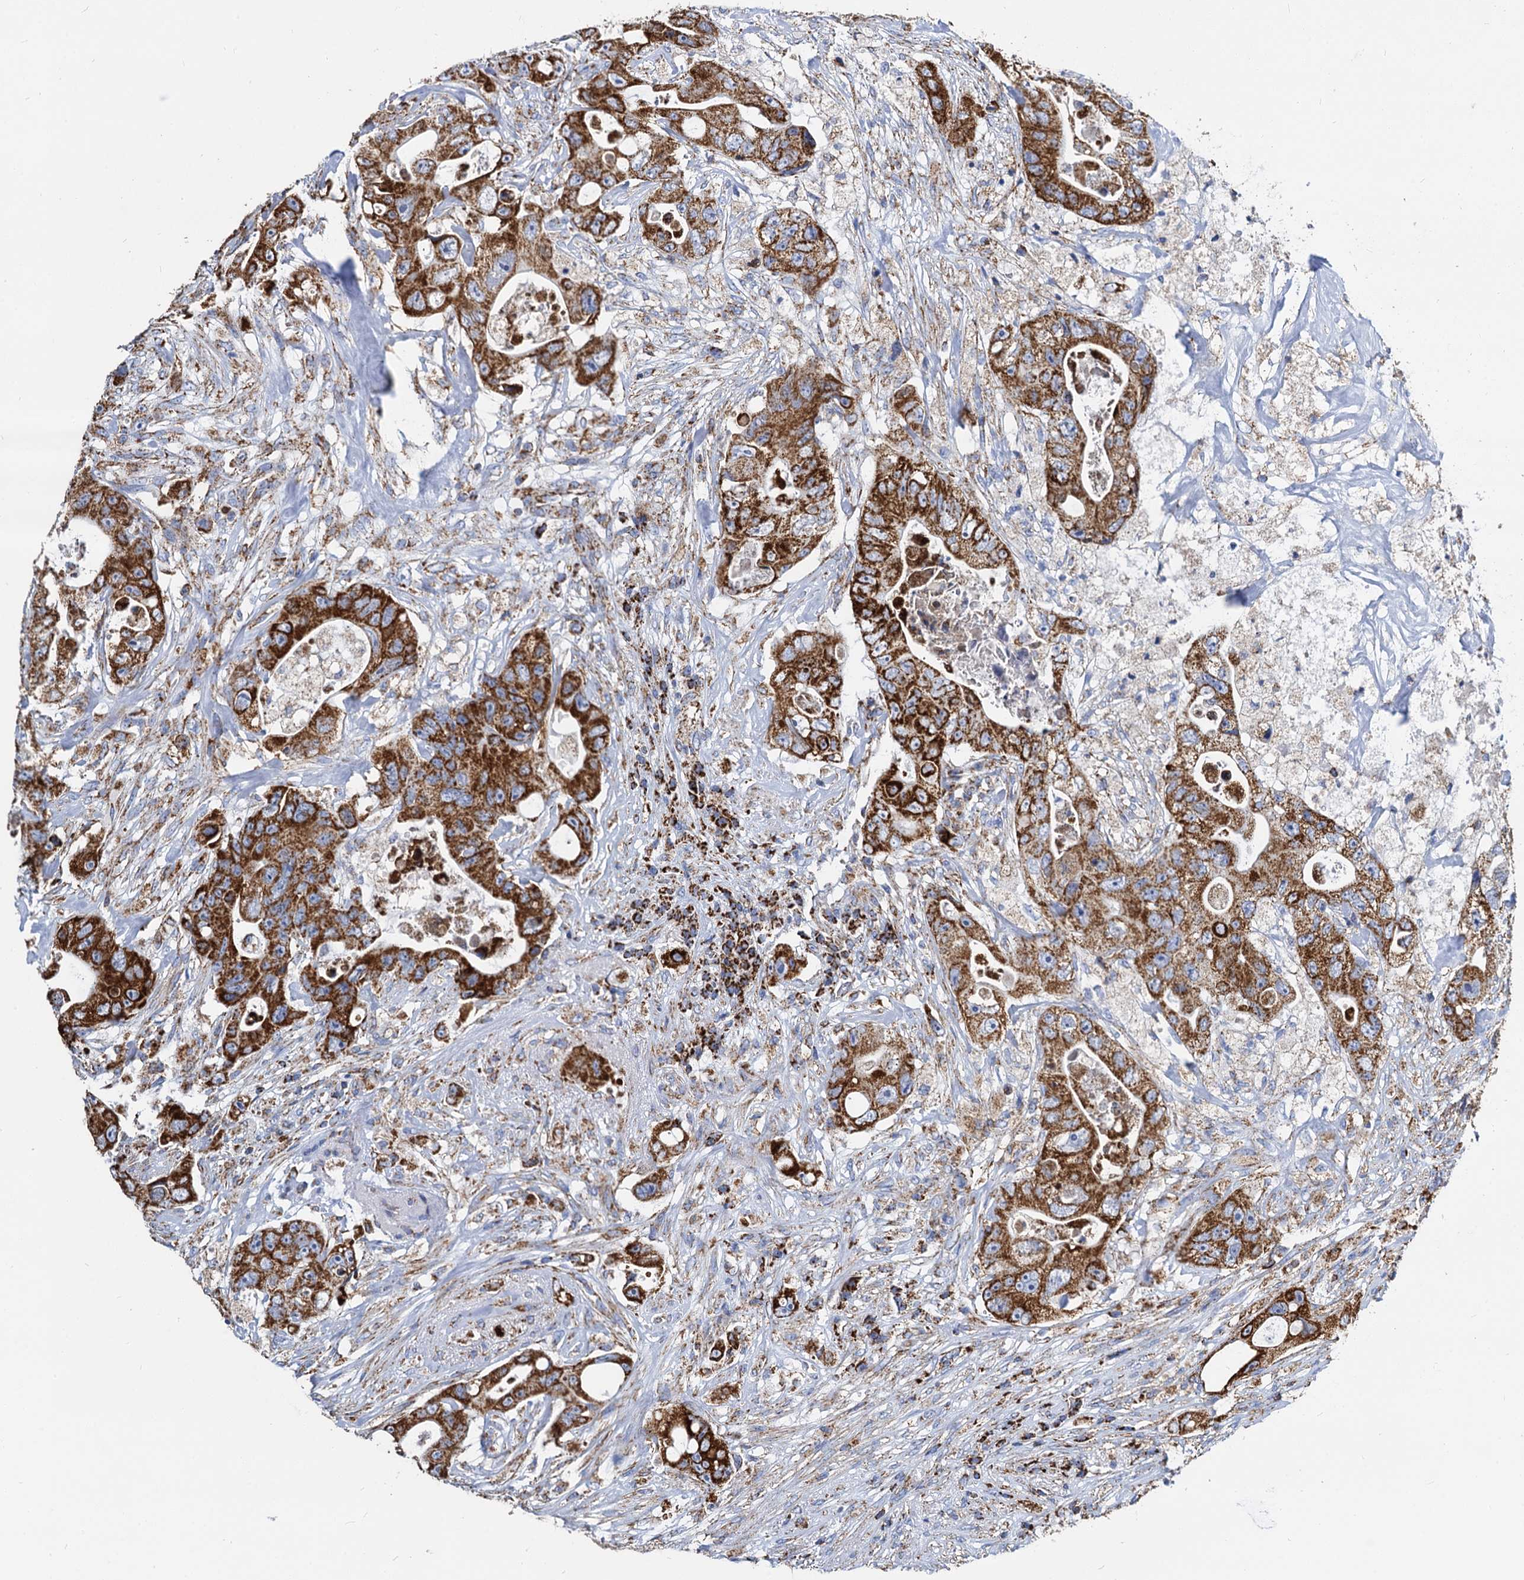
{"staining": {"intensity": "strong", "quantity": ">75%", "location": "cytoplasmic/membranous"}, "tissue": "colorectal cancer", "cell_type": "Tumor cells", "image_type": "cancer", "snomed": [{"axis": "morphology", "description": "Adenocarcinoma, NOS"}, {"axis": "topography", "description": "Colon"}], "caption": "Immunohistochemistry (IHC) (DAB) staining of human colorectal cancer shows strong cytoplasmic/membranous protein positivity in about >75% of tumor cells. Nuclei are stained in blue.", "gene": "TIMM10", "patient": {"sex": "female", "age": 46}}